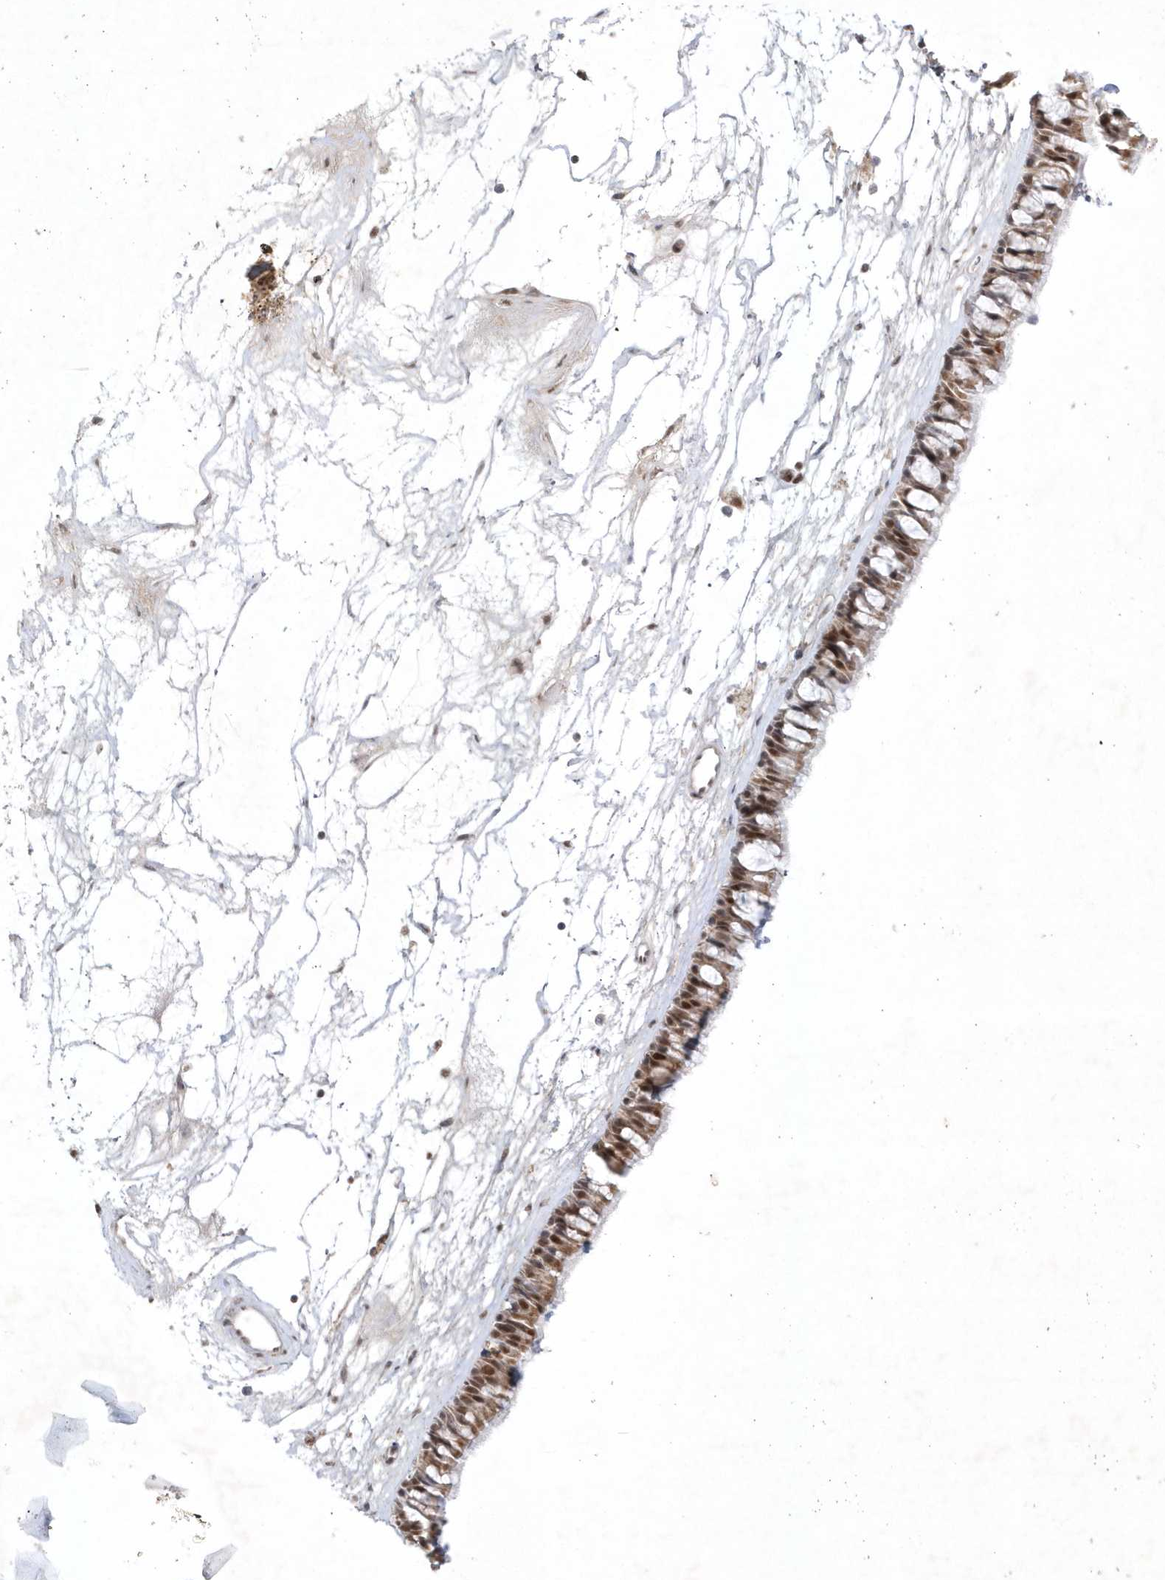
{"staining": {"intensity": "moderate", "quantity": ">75%", "location": "nuclear"}, "tissue": "nasopharynx", "cell_type": "Respiratory epithelial cells", "image_type": "normal", "snomed": [{"axis": "morphology", "description": "Normal tissue, NOS"}, {"axis": "topography", "description": "Nasopharynx"}], "caption": "Immunohistochemical staining of normal human nasopharynx exhibits medium levels of moderate nuclear staining in about >75% of respiratory epithelial cells. (Brightfield microscopy of DAB IHC at high magnification).", "gene": "CPSF3", "patient": {"sex": "male", "age": 64}}